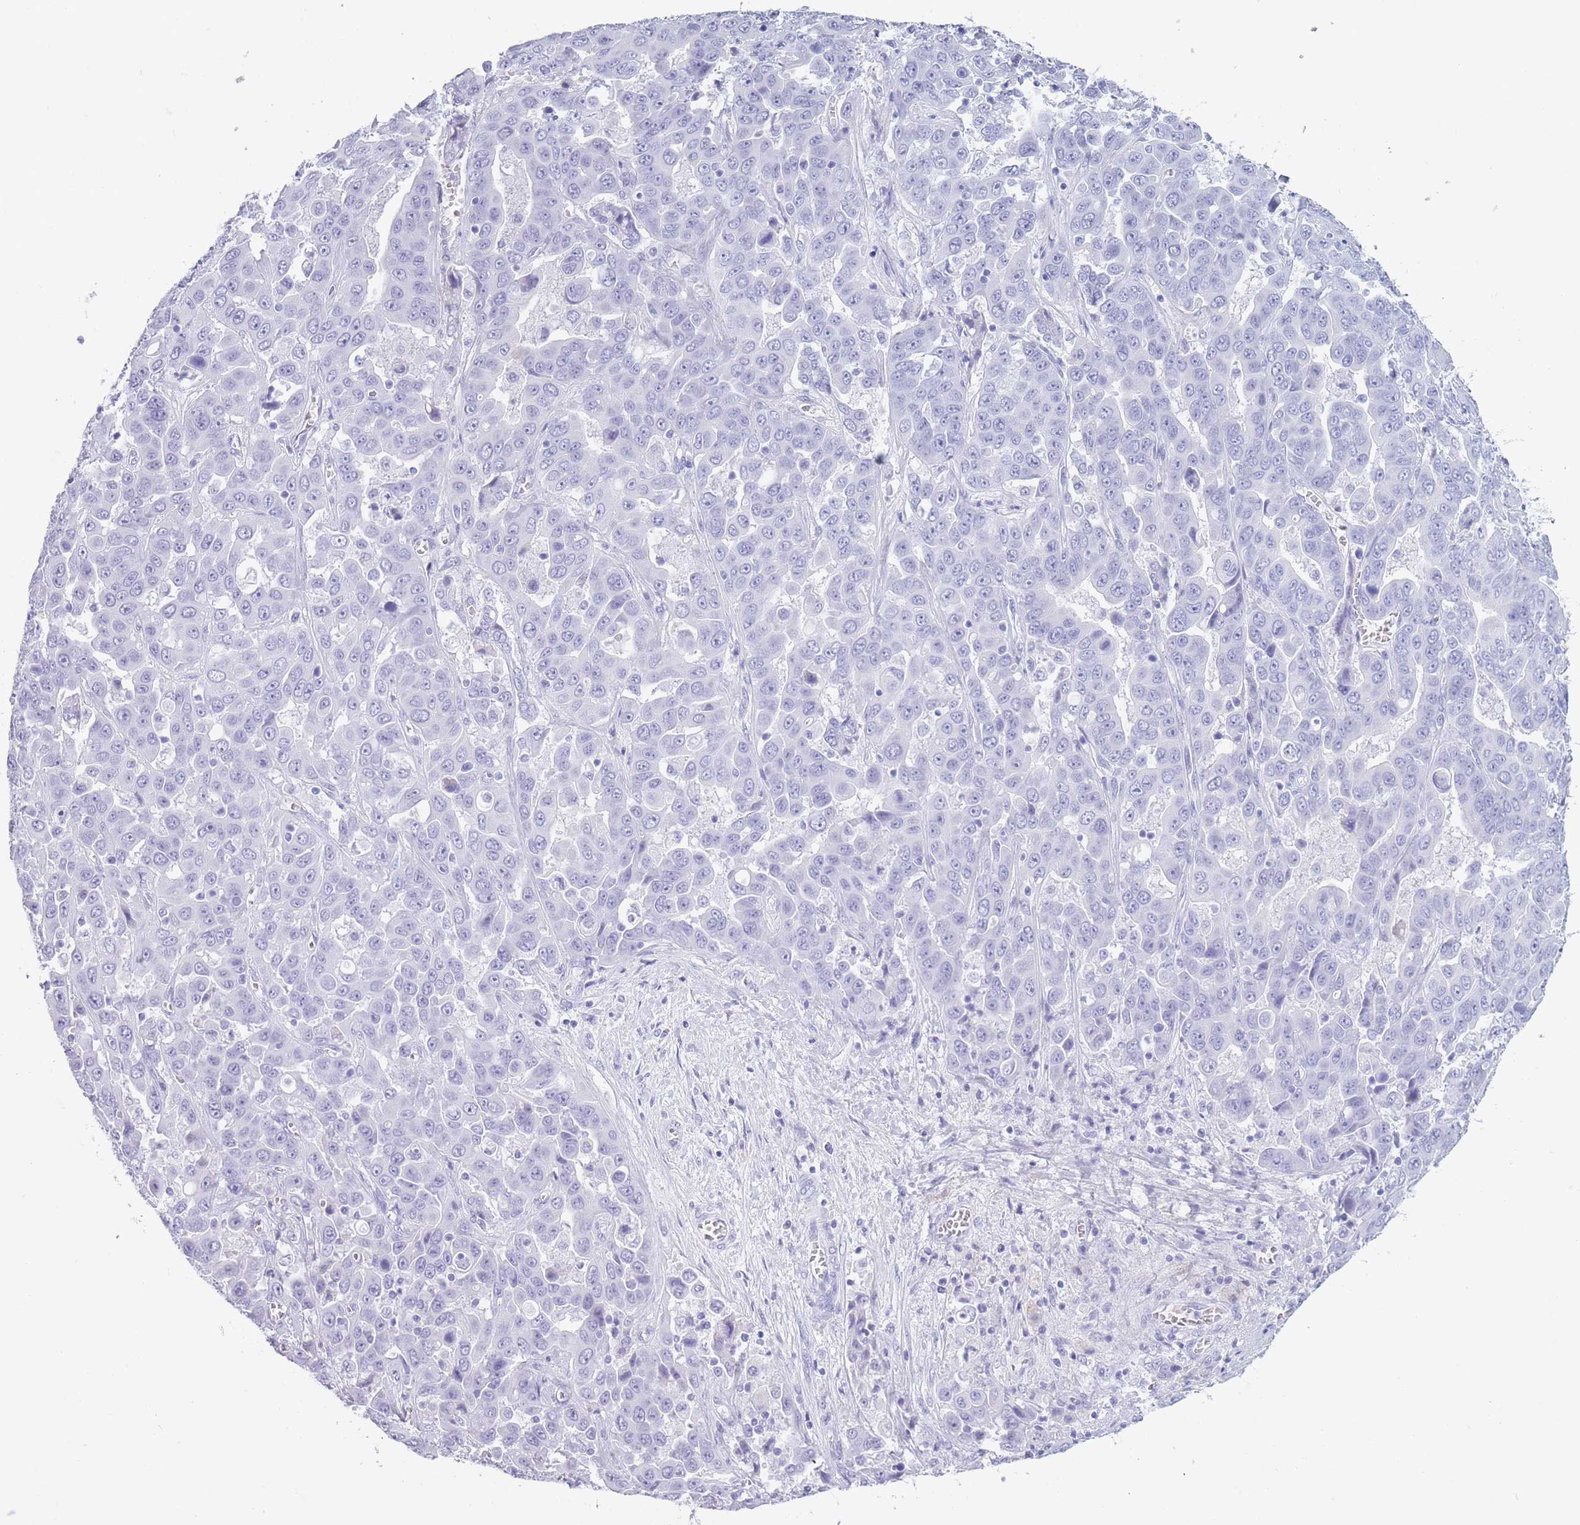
{"staining": {"intensity": "negative", "quantity": "none", "location": "none"}, "tissue": "liver cancer", "cell_type": "Tumor cells", "image_type": "cancer", "snomed": [{"axis": "morphology", "description": "Cholangiocarcinoma"}, {"axis": "topography", "description": "Liver"}], "caption": "Immunohistochemical staining of human liver cancer (cholangiocarcinoma) shows no significant staining in tumor cells.", "gene": "TNFSF11", "patient": {"sex": "female", "age": 52}}